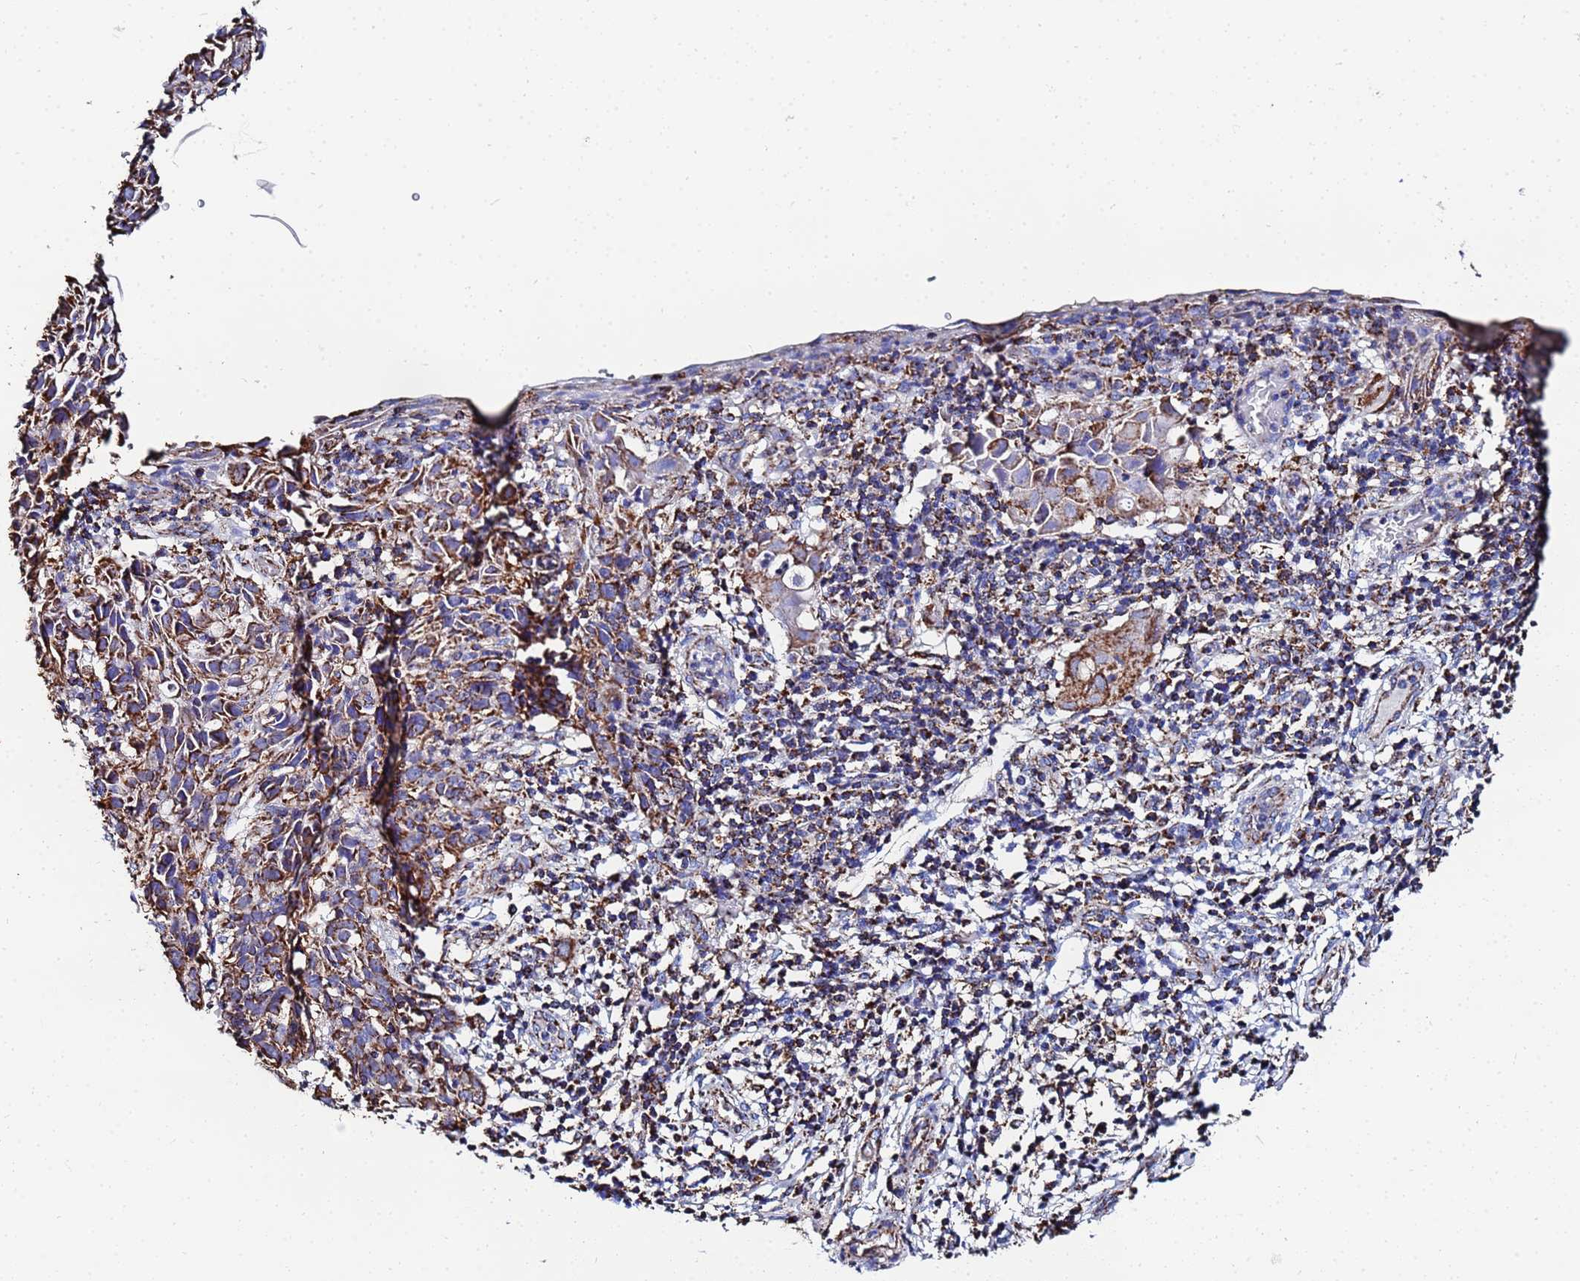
{"staining": {"intensity": "moderate", "quantity": ">75%", "location": "cytoplasmic/membranous"}, "tissue": "cervical cancer", "cell_type": "Tumor cells", "image_type": "cancer", "snomed": [{"axis": "morphology", "description": "Squamous cell carcinoma, NOS"}, {"axis": "topography", "description": "Cervix"}], "caption": "Human squamous cell carcinoma (cervical) stained with a brown dye displays moderate cytoplasmic/membranous positive expression in about >75% of tumor cells.", "gene": "GLUD1", "patient": {"sex": "female", "age": 50}}